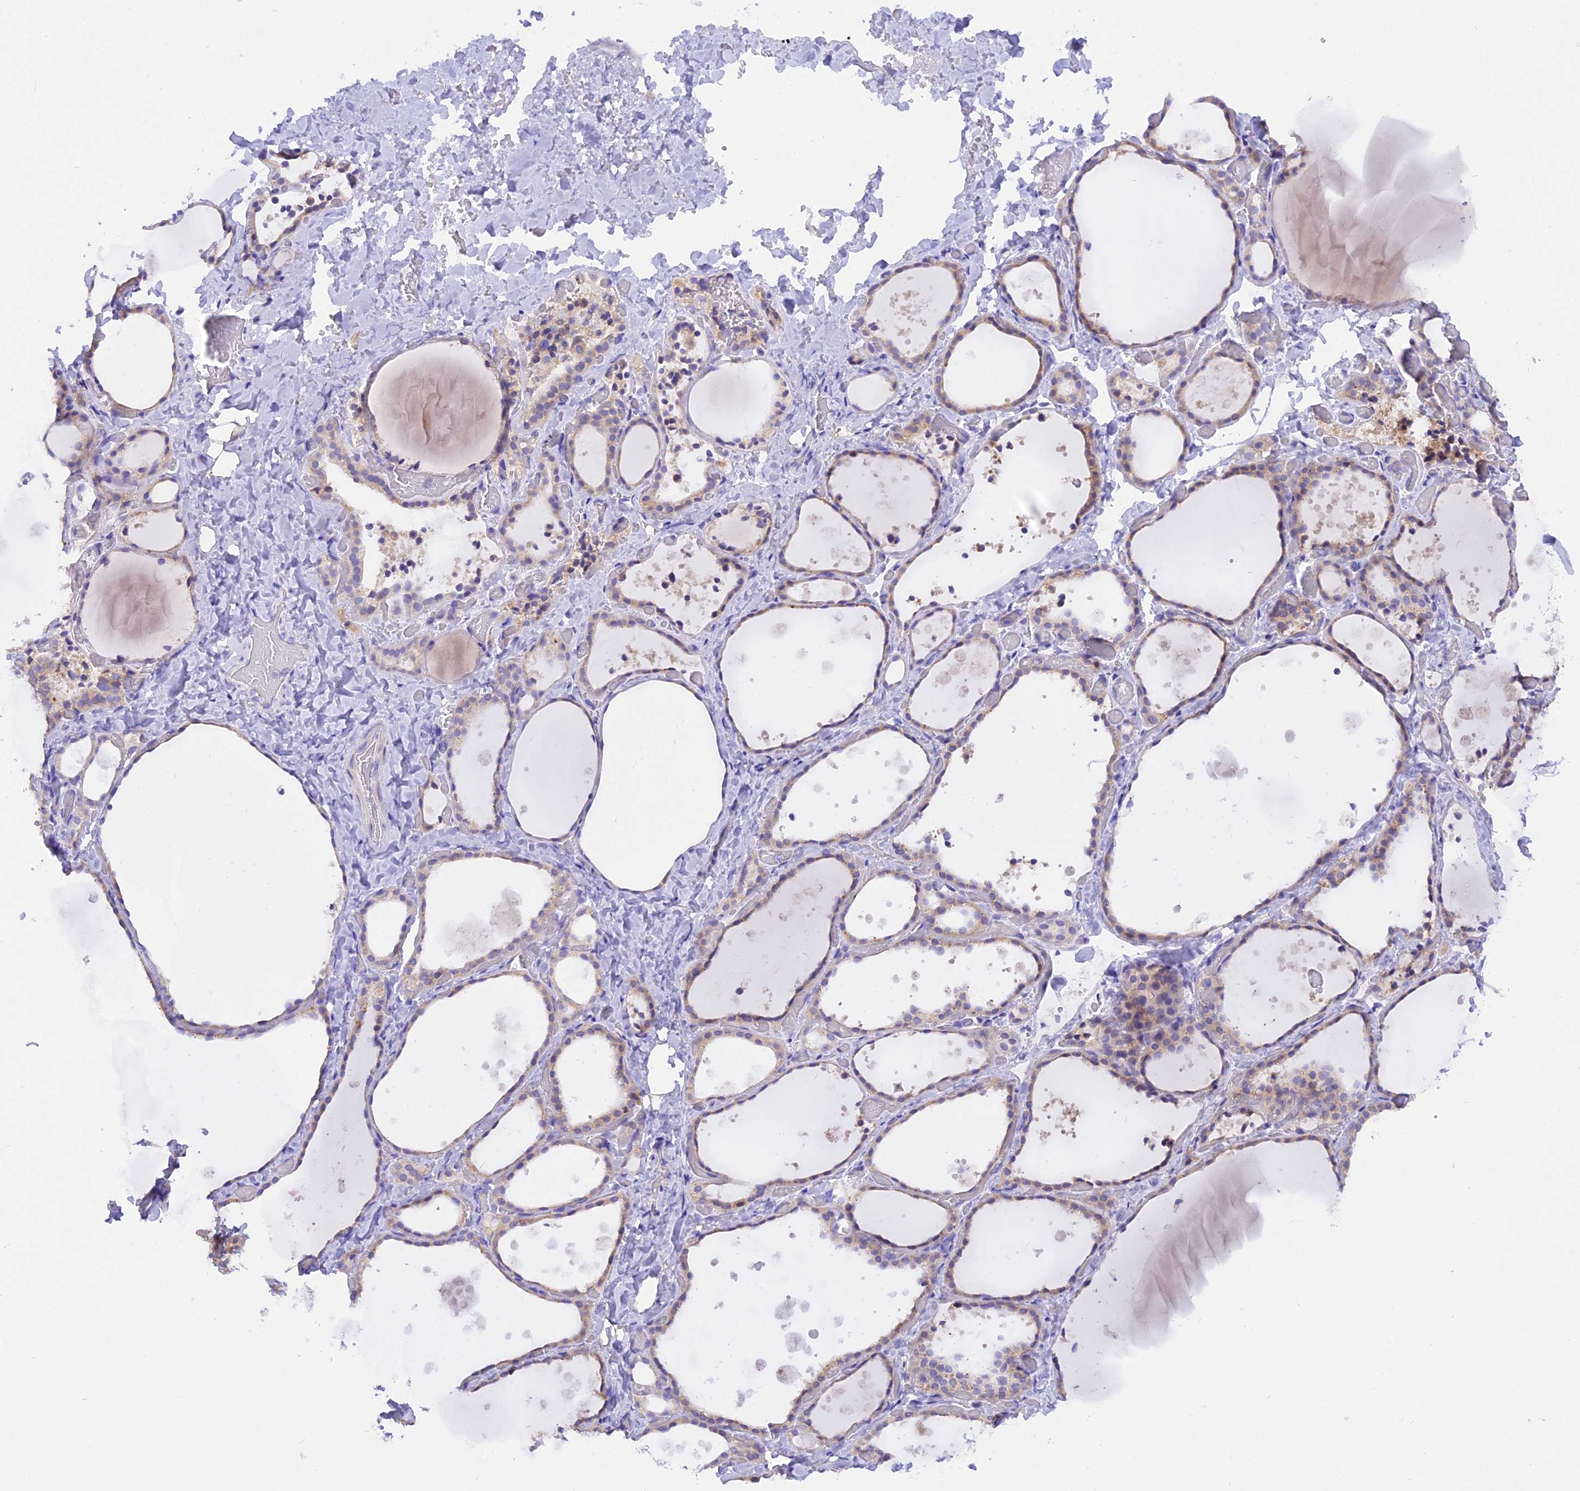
{"staining": {"intensity": "weak", "quantity": "25%-75%", "location": "cytoplasmic/membranous"}, "tissue": "thyroid gland", "cell_type": "Glandular cells", "image_type": "normal", "snomed": [{"axis": "morphology", "description": "Normal tissue, NOS"}, {"axis": "topography", "description": "Thyroid gland"}], "caption": "The photomicrograph displays a brown stain indicating the presence of a protein in the cytoplasmic/membranous of glandular cells in thyroid gland. (DAB (3,3'-diaminobenzidine) IHC, brown staining for protein, blue staining for nuclei).", "gene": "COL6A5", "patient": {"sex": "female", "age": 44}}